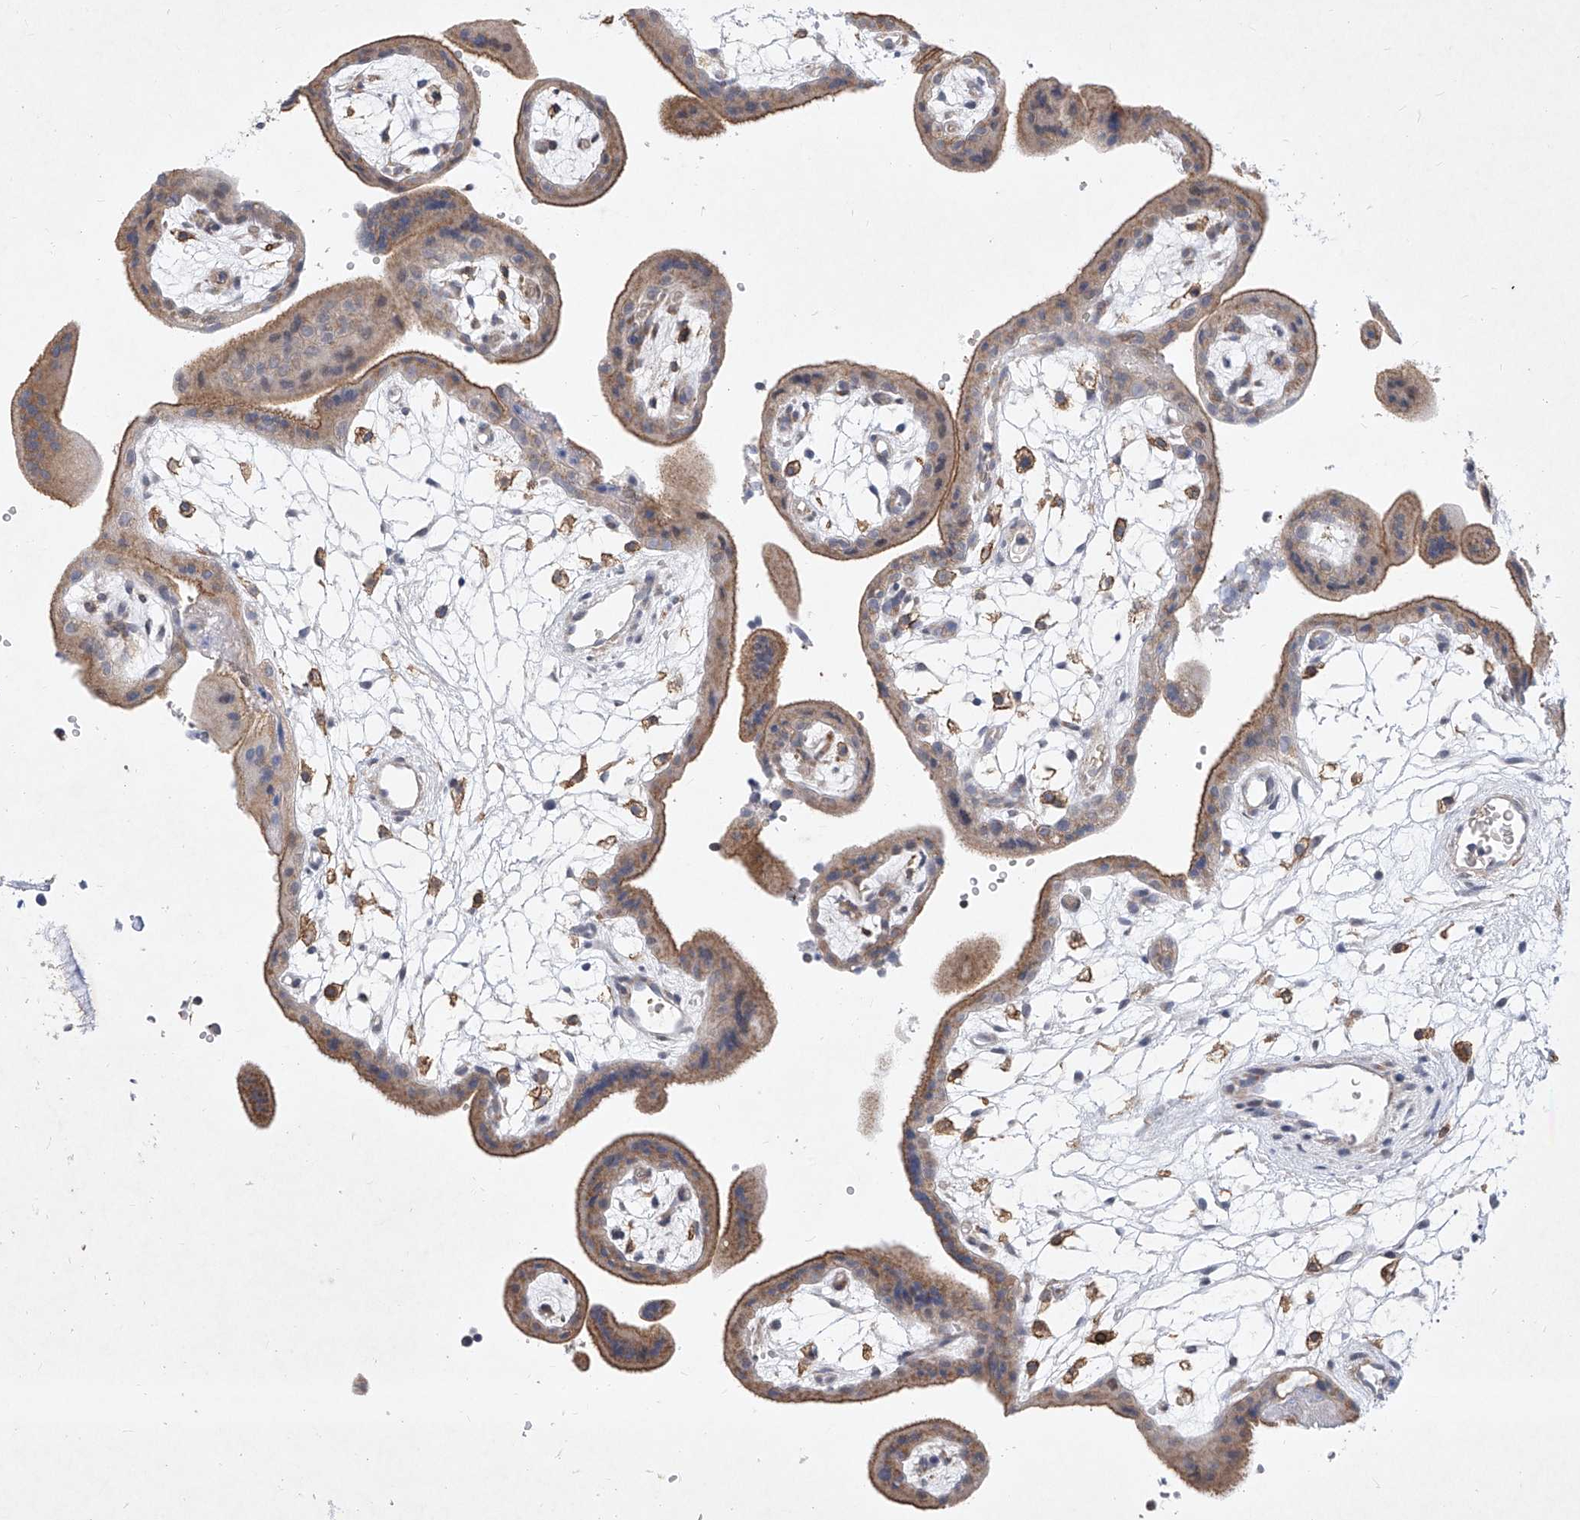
{"staining": {"intensity": "weak", "quantity": ">75%", "location": "cytoplasmic/membranous,nuclear"}, "tissue": "placenta", "cell_type": "Decidual cells", "image_type": "normal", "snomed": [{"axis": "morphology", "description": "Normal tissue, NOS"}, {"axis": "topography", "description": "Placenta"}], "caption": "Protein staining of benign placenta exhibits weak cytoplasmic/membranous,nuclear staining in approximately >75% of decidual cells.", "gene": "MX2", "patient": {"sex": "female", "age": 18}}